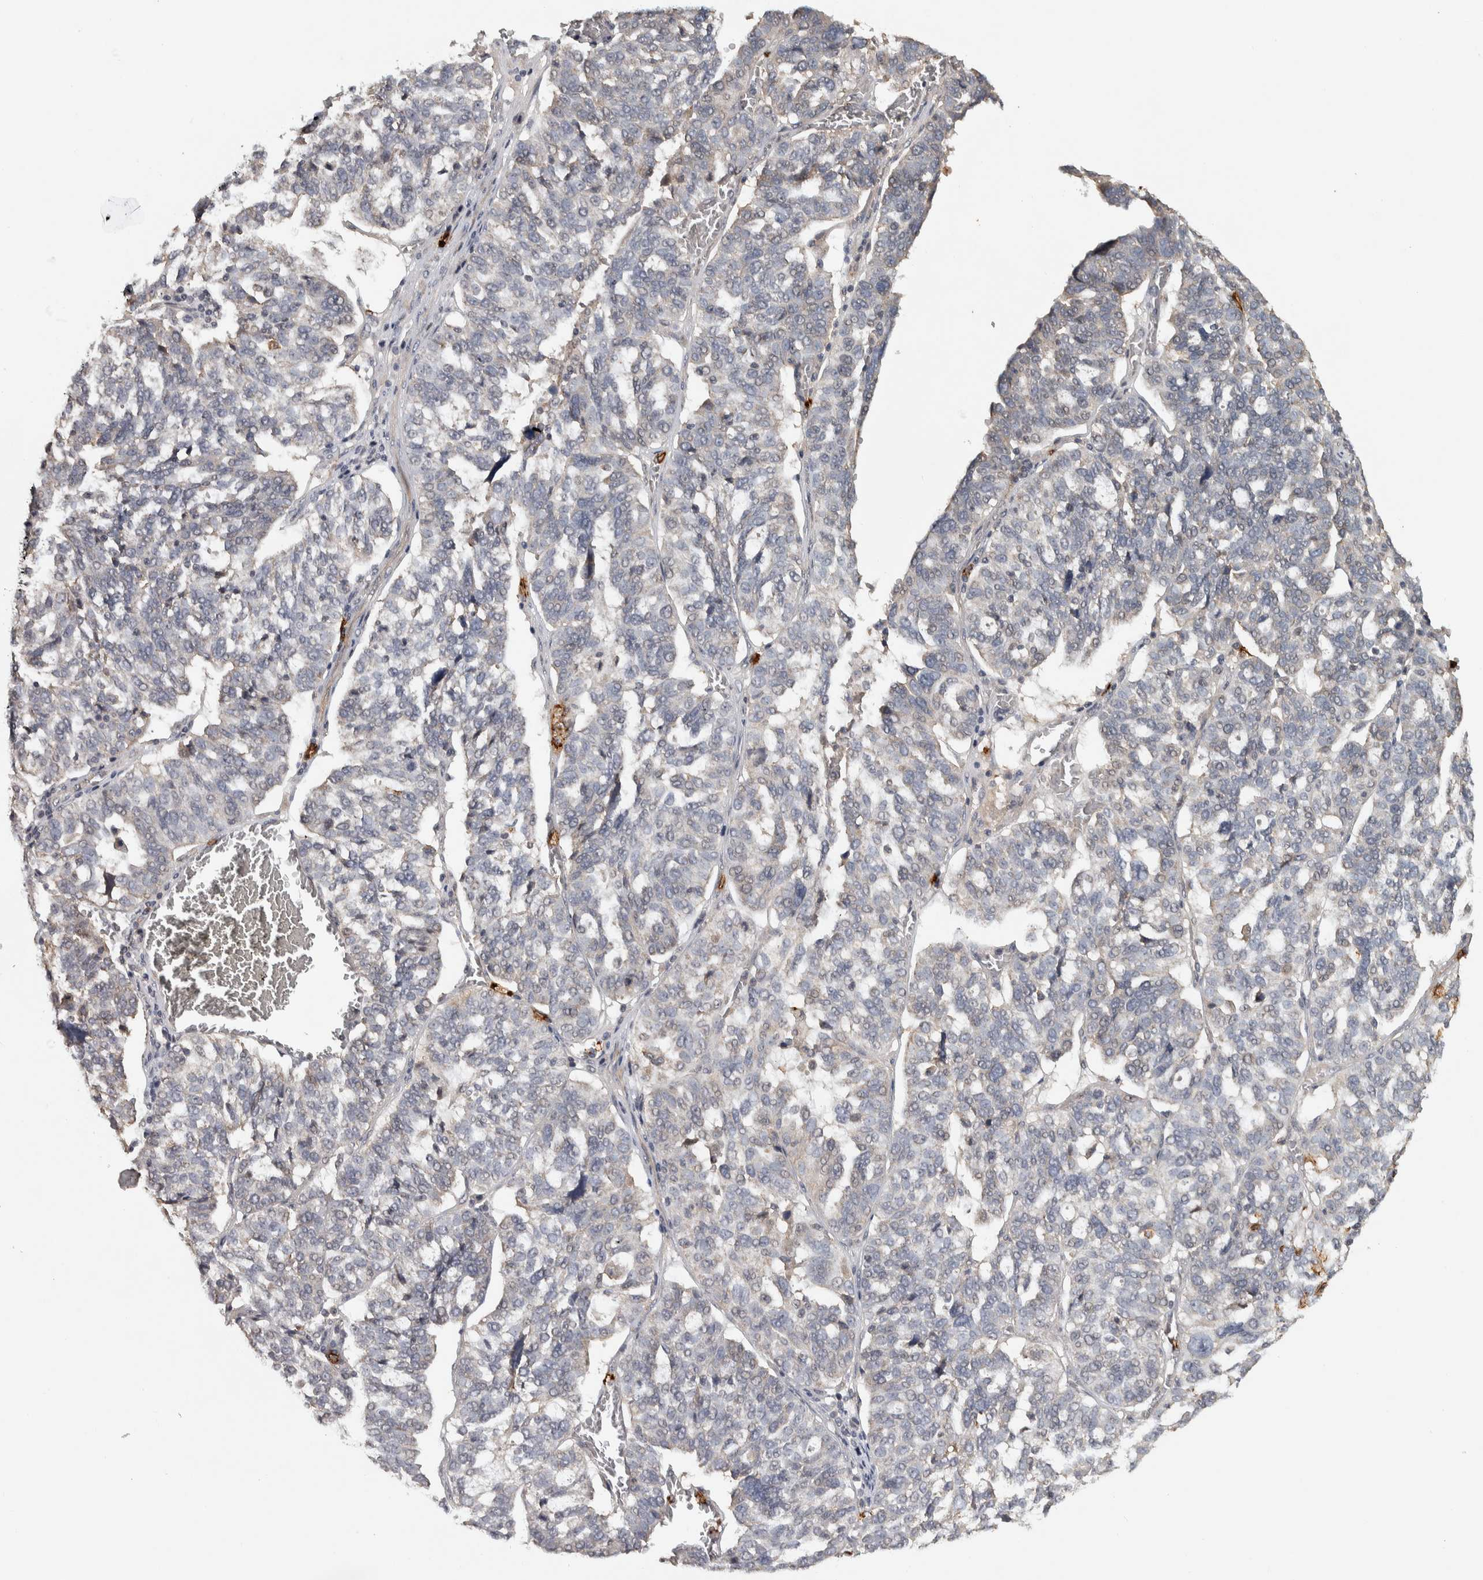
{"staining": {"intensity": "negative", "quantity": "none", "location": "none"}, "tissue": "ovarian cancer", "cell_type": "Tumor cells", "image_type": "cancer", "snomed": [{"axis": "morphology", "description": "Cystadenocarcinoma, serous, NOS"}, {"axis": "topography", "description": "Ovary"}], "caption": "The histopathology image shows no staining of tumor cells in ovarian serous cystadenocarcinoma.", "gene": "EIF3H", "patient": {"sex": "female", "age": 59}}